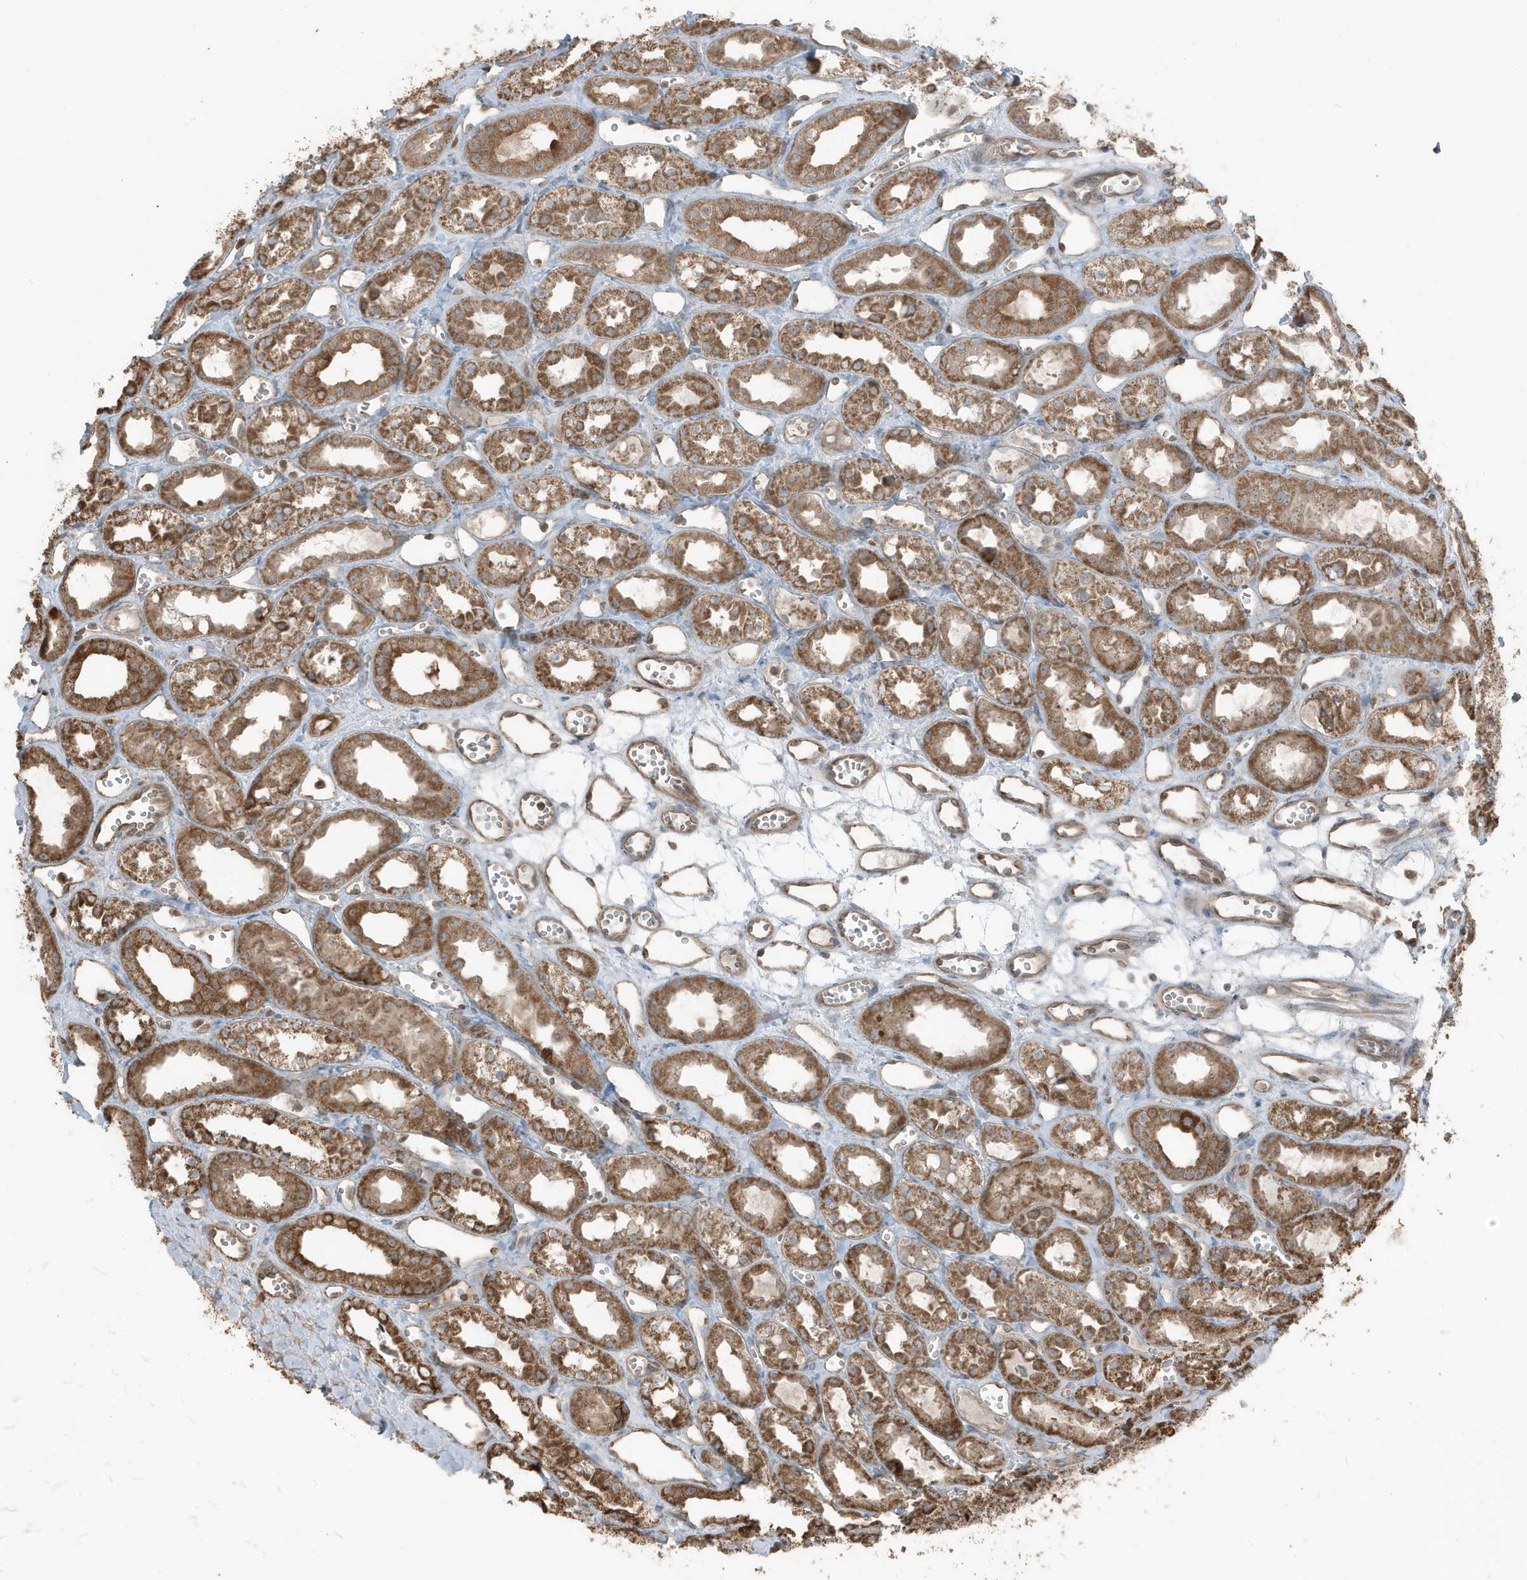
{"staining": {"intensity": "weak", "quantity": "25%-75%", "location": "cytoplasmic/membranous"}, "tissue": "kidney", "cell_type": "Cells in glomeruli", "image_type": "normal", "snomed": [{"axis": "morphology", "description": "Normal tissue, NOS"}, {"axis": "topography", "description": "Kidney"}], "caption": "Kidney stained with DAB immunohistochemistry shows low levels of weak cytoplasmic/membranous staining in about 25%-75% of cells in glomeruli. The staining was performed using DAB (3,3'-diaminobenzidine) to visualize the protein expression in brown, while the nuclei were stained in blue with hematoxylin (Magnification: 20x).", "gene": "AZI2", "patient": {"sex": "male", "age": 16}}